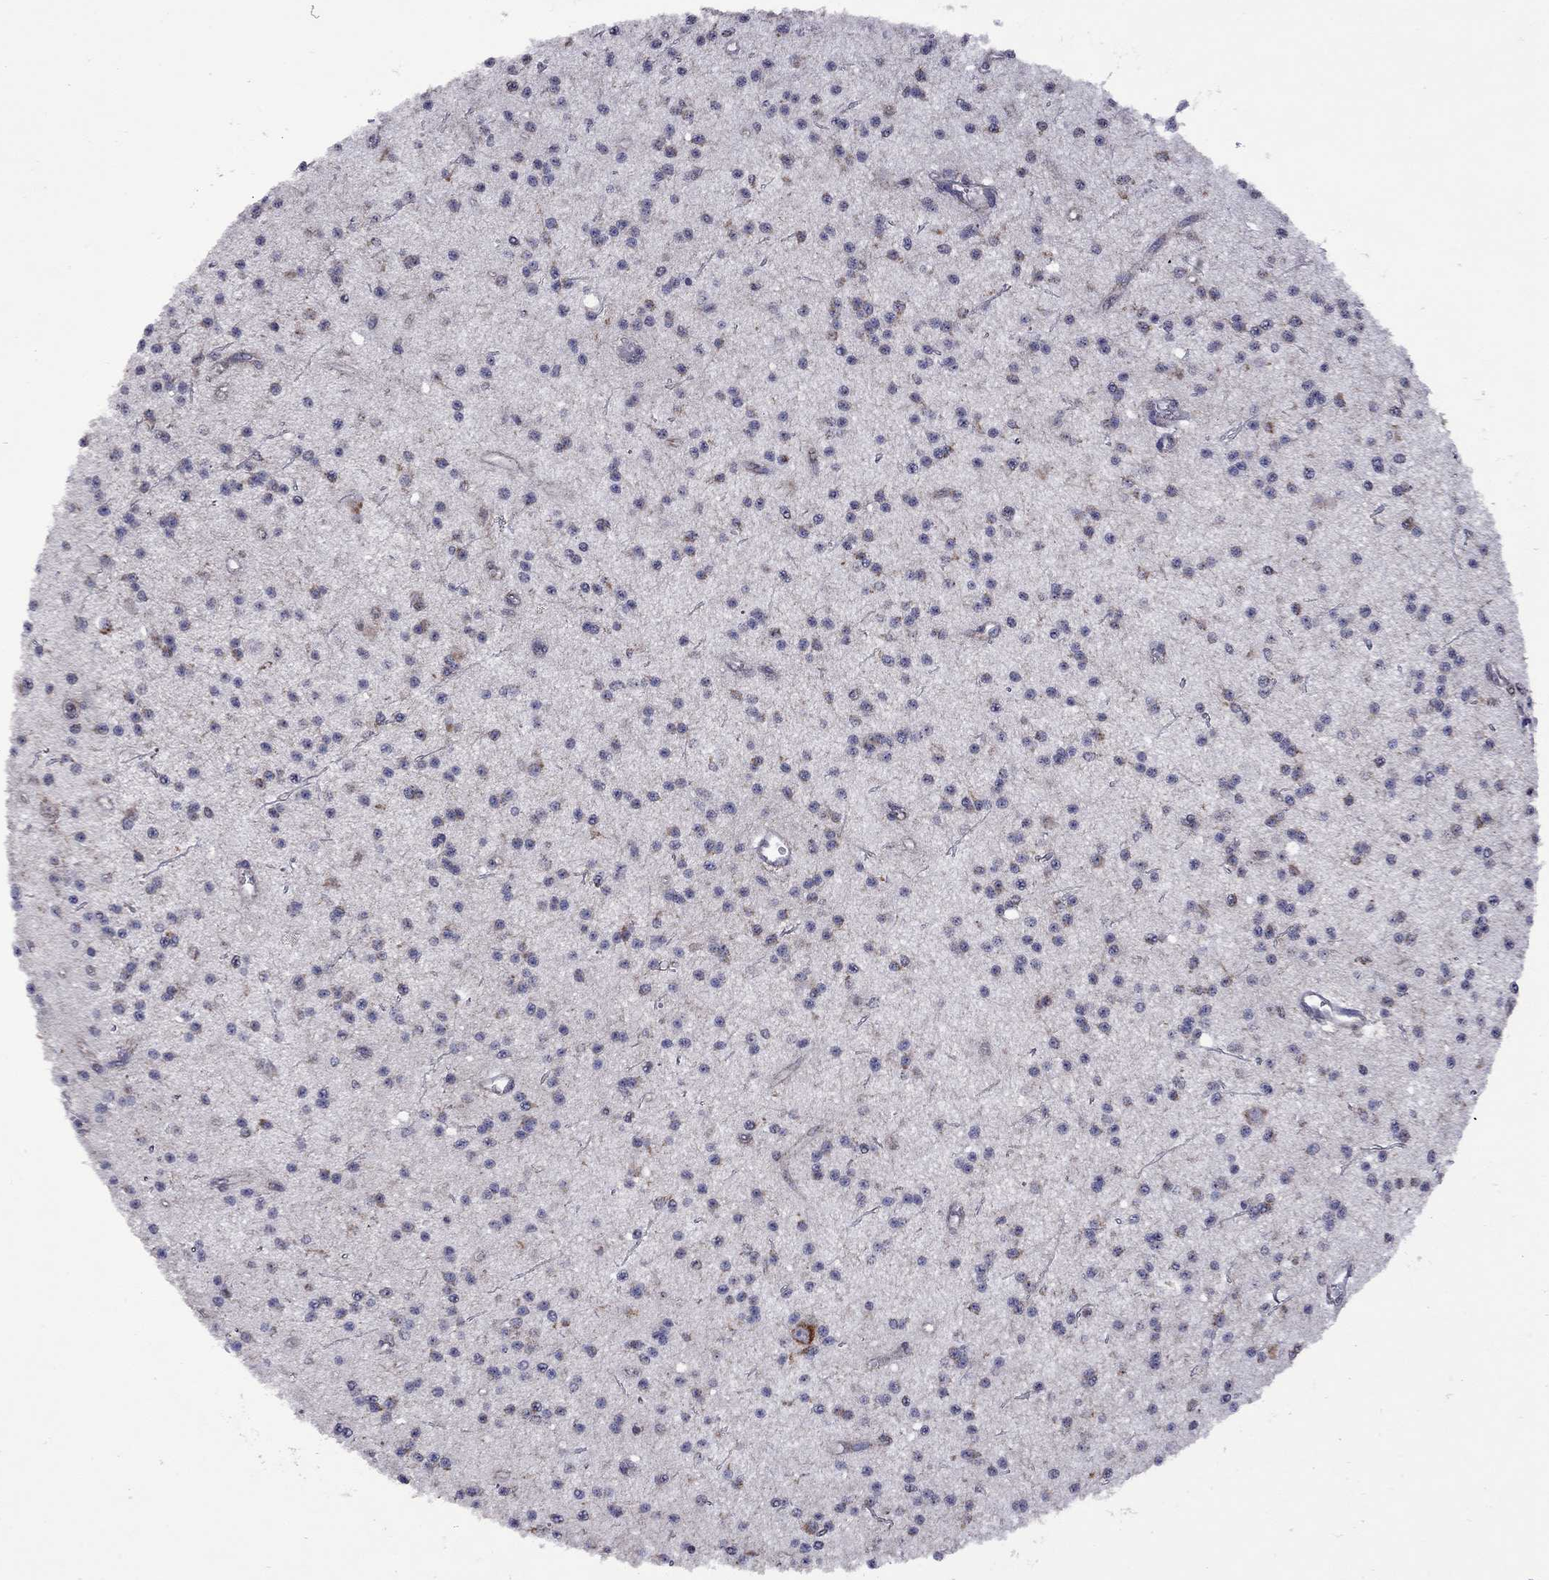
{"staining": {"intensity": "moderate", "quantity": "<25%", "location": "cytoplasmic/membranous"}, "tissue": "glioma", "cell_type": "Tumor cells", "image_type": "cancer", "snomed": [{"axis": "morphology", "description": "Glioma, malignant, Low grade"}, {"axis": "topography", "description": "Brain"}], "caption": "Protein staining by immunohistochemistry (IHC) demonstrates moderate cytoplasmic/membranous positivity in about <25% of tumor cells in glioma.", "gene": "NDUFB1", "patient": {"sex": "male", "age": 27}}